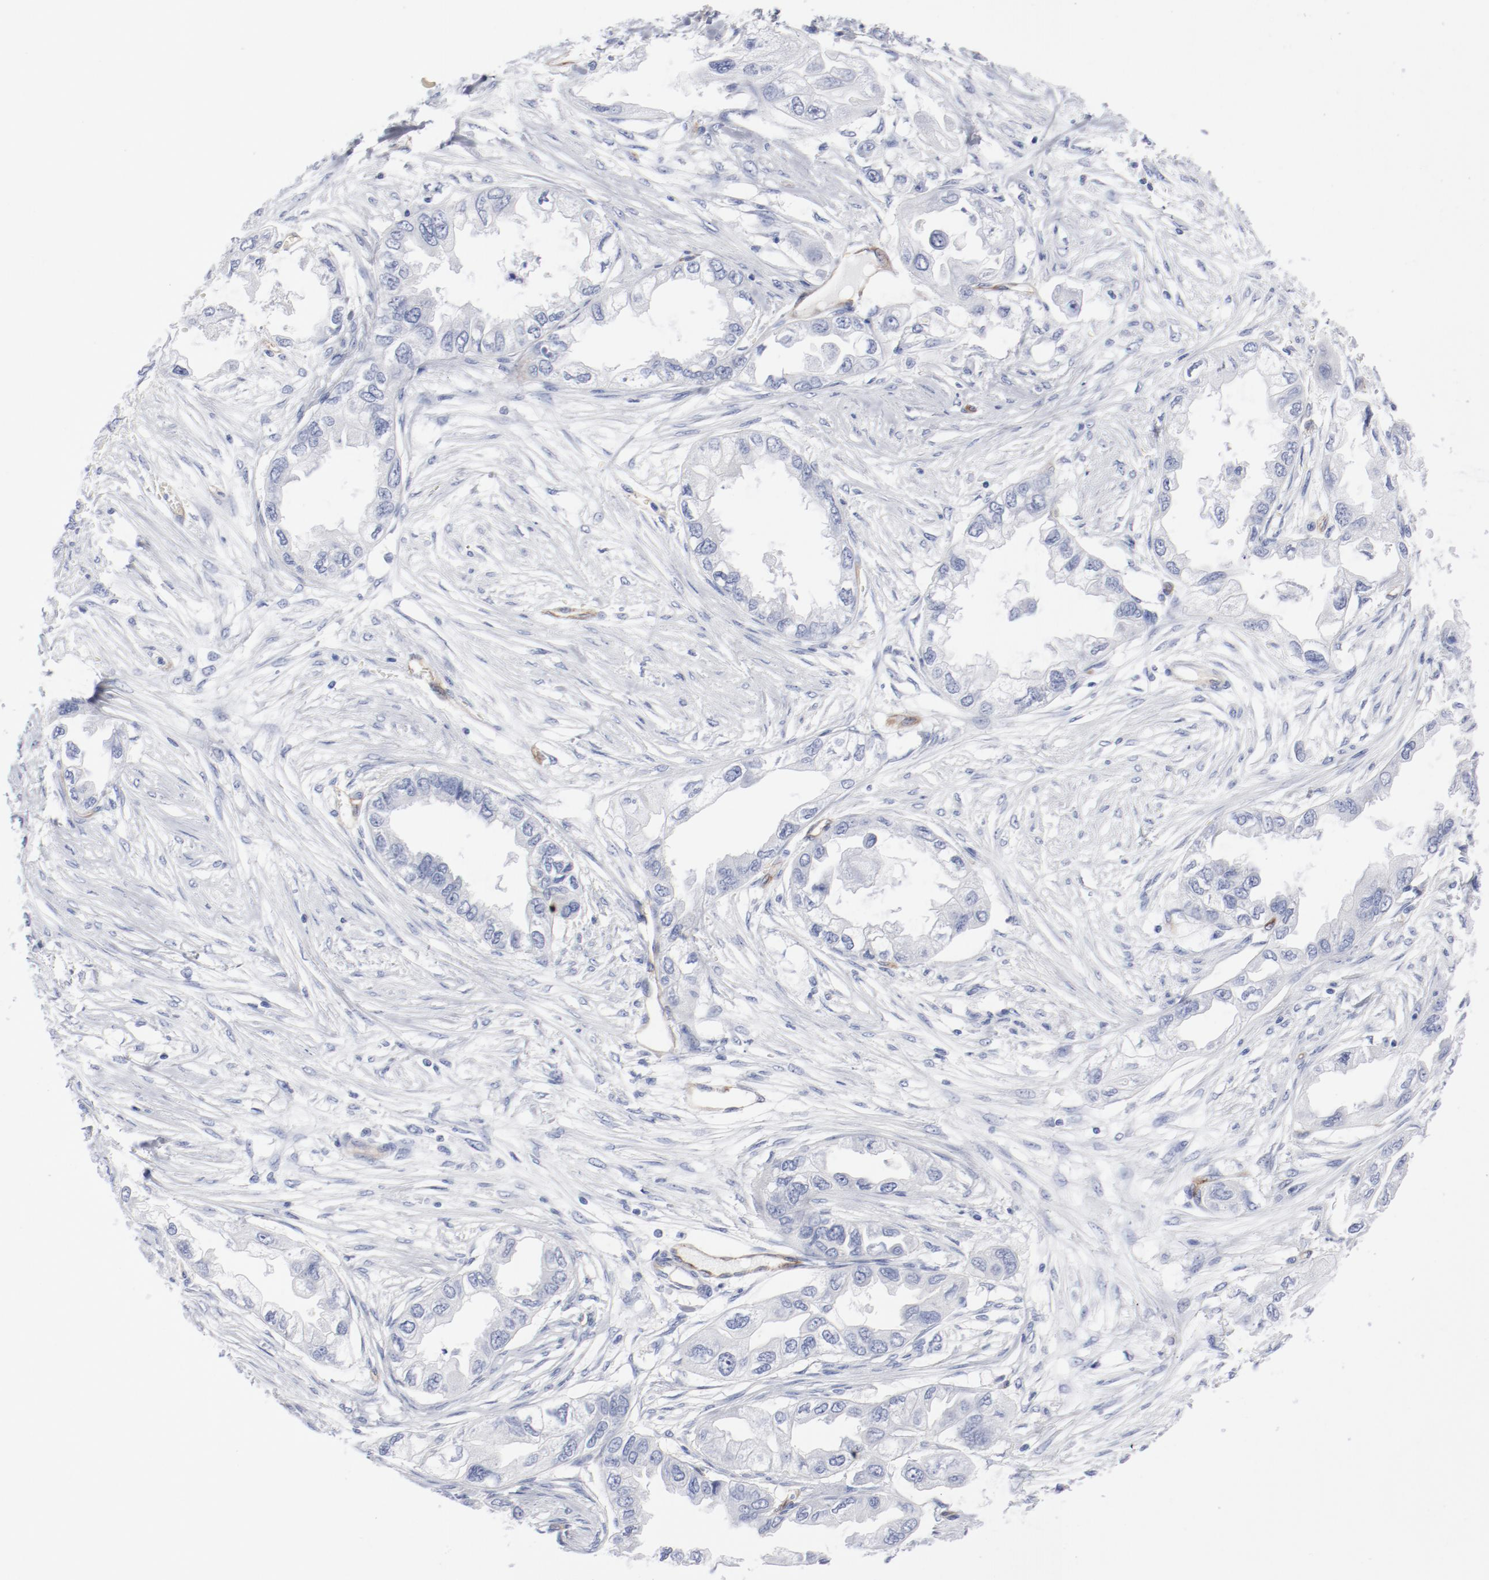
{"staining": {"intensity": "negative", "quantity": "none", "location": "none"}, "tissue": "endometrial cancer", "cell_type": "Tumor cells", "image_type": "cancer", "snomed": [{"axis": "morphology", "description": "Adenocarcinoma, NOS"}, {"axis": "topography", "description": "Endometrium"}], "caption": "Tumor cells are negative for brown protein staining in adenocarcinoma (endometrial). Brightfield microscopy of immunohistochemistry stained with DAB (3,3'-diaminobenzidine) (brown) and hematoxylin (blue), captured at high magnification.", "gene": "SHANK3", "patient": {"sex": "female", "age": 67}}